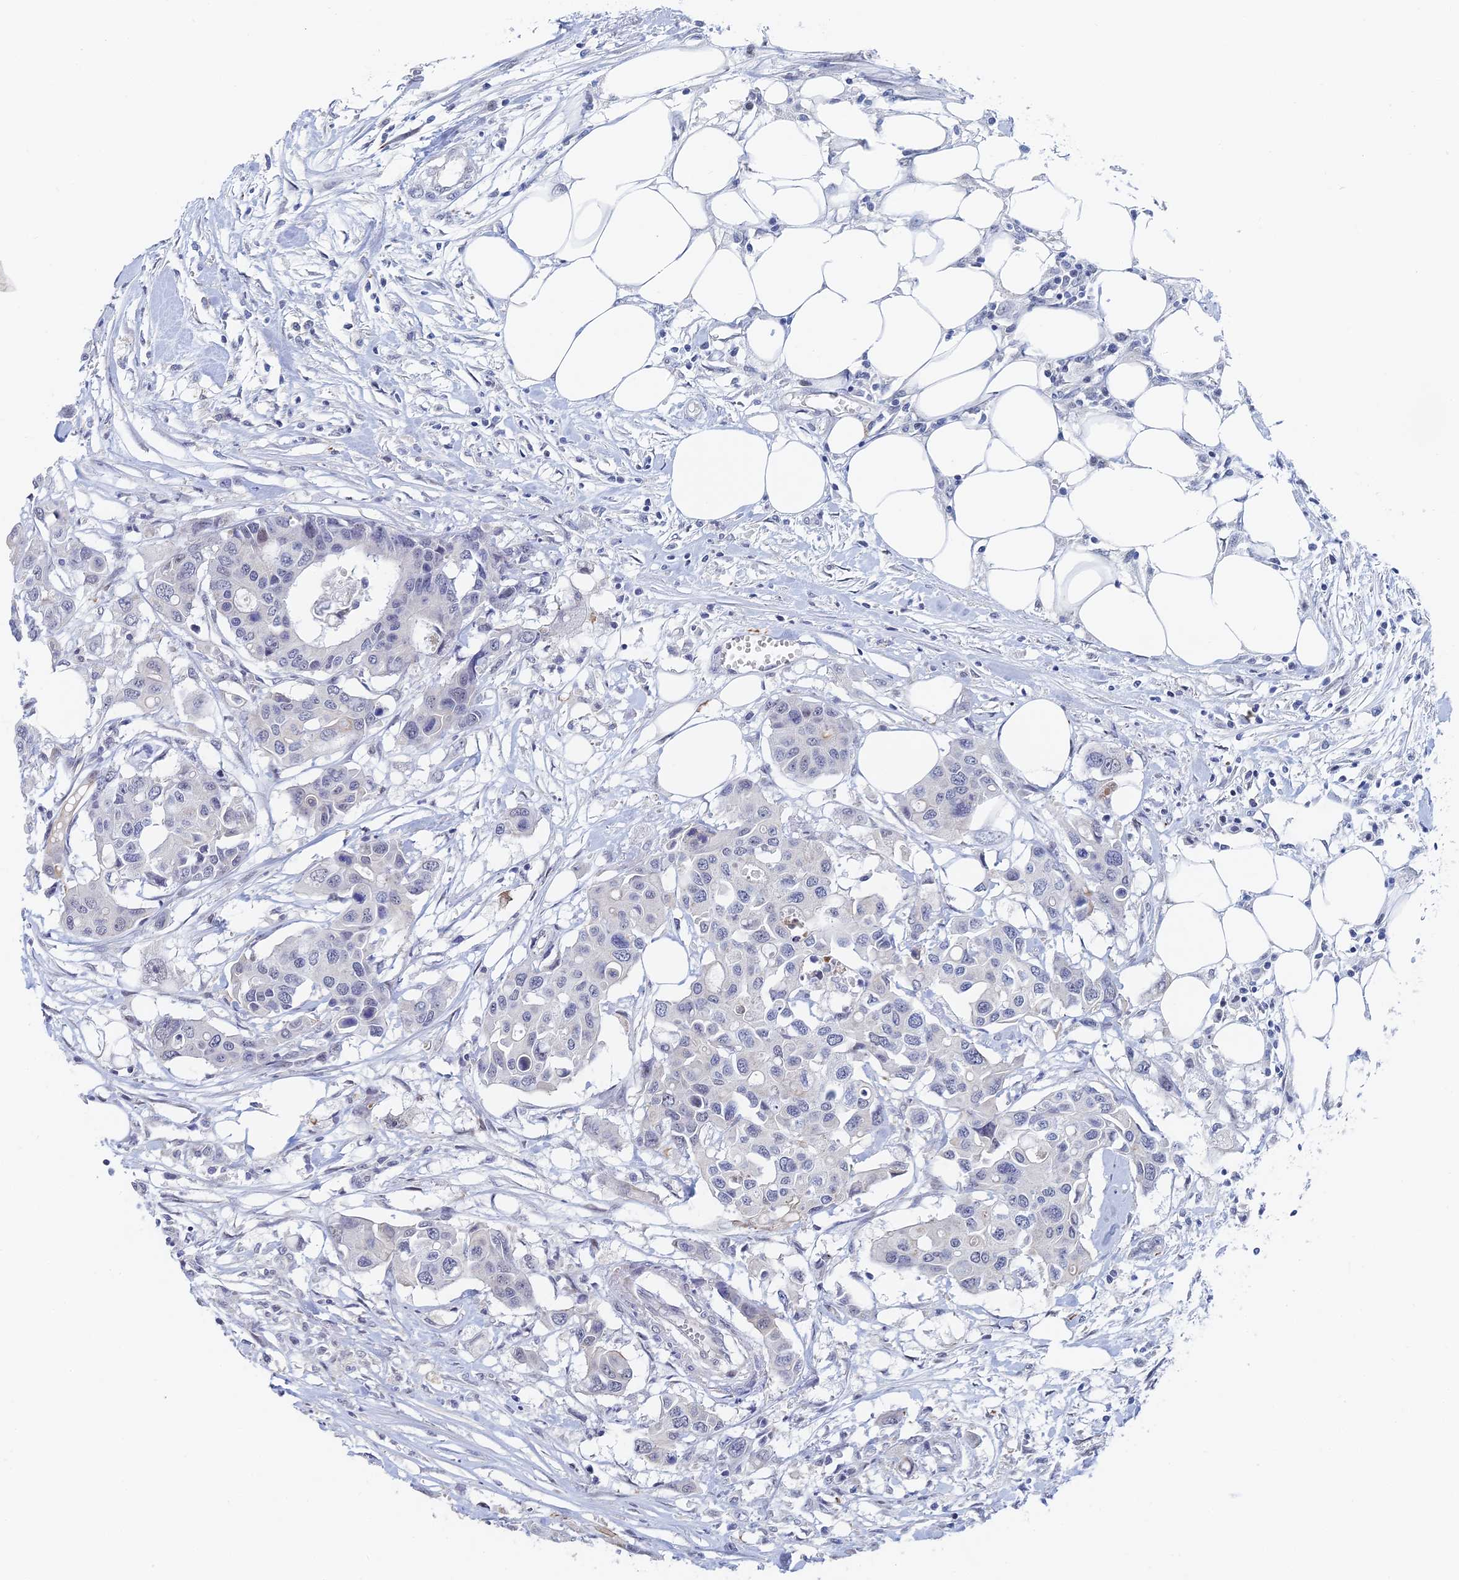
{"staining": {"intensity": "negative", "quantity": "none", "location": "none"}, "tissue": "colorectal cancer", "cell_type": "Tumor cells", "image_type": "cancer", "snomed": [{"axis": "morphology", "description": "Adenocarcinoma, NOS"}, {"axis": "topography", "description": "Colon"}], "caption": "High power microscopy micrograph of an immunohistochemistry (IHC) photomicrograph of colorectal cancer, revealing no significant positivity in tumor cells.", "gene": "GMNC", "patient": {"sex": "male", "age": 77}}